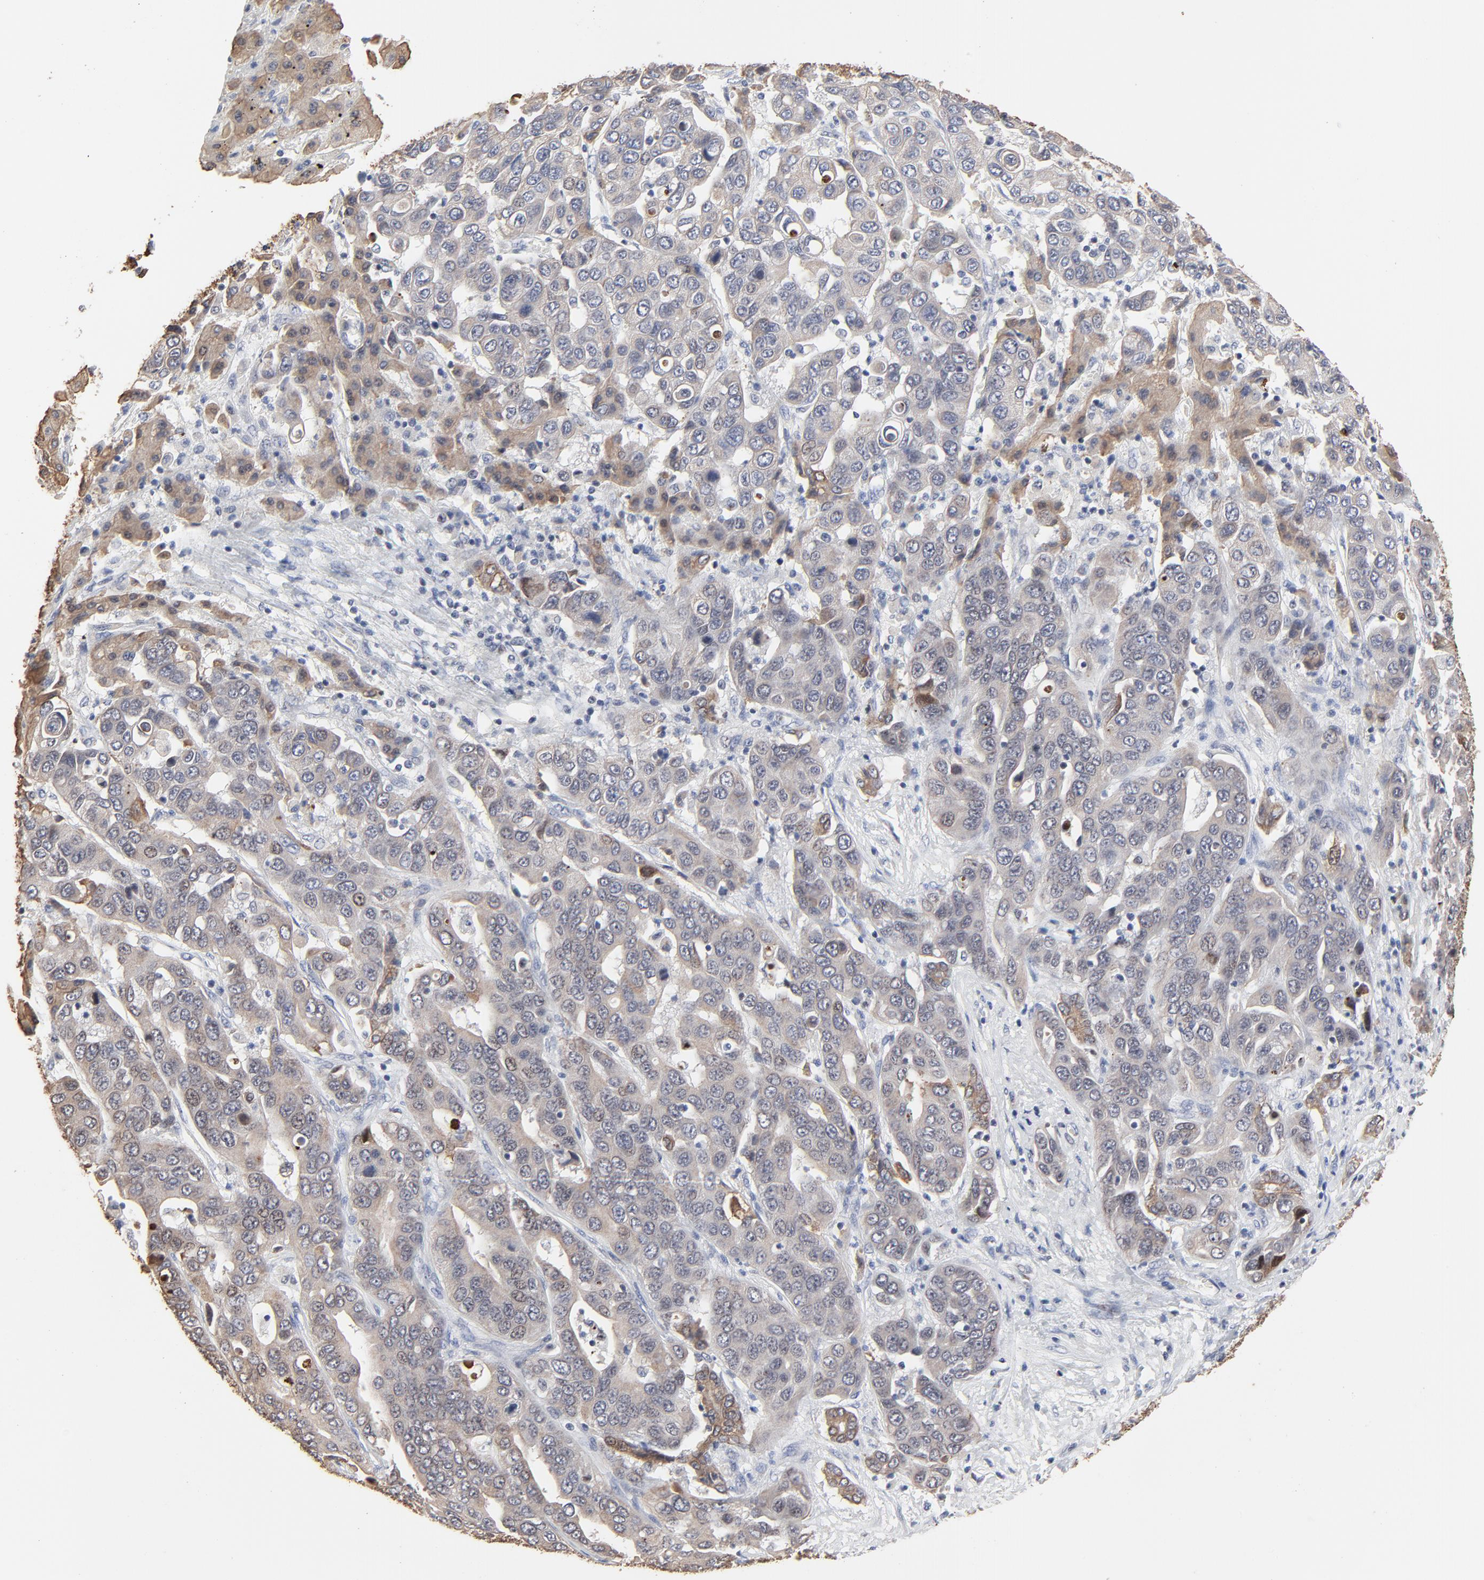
{"staining": {"intensity": "weak", "quantity": "<25%", "location": "cytoplasmic/membranous"}, "tissue": "liver cancer", "cell_type": "Tumor cells", "image_type": "cancer", "snomed": [{"axis": "morphology", "description": "Cholangiocarcinoma"}, {"axis": "topography", "description": "Liver"}], "caption": "IHC micrograph of human cholangiocarcinoma (liver) stained for a protein (brown), which displays no expression in tumor cells.", "gene": "LNX1", "patient": {"sex": "female", "age": 52}}